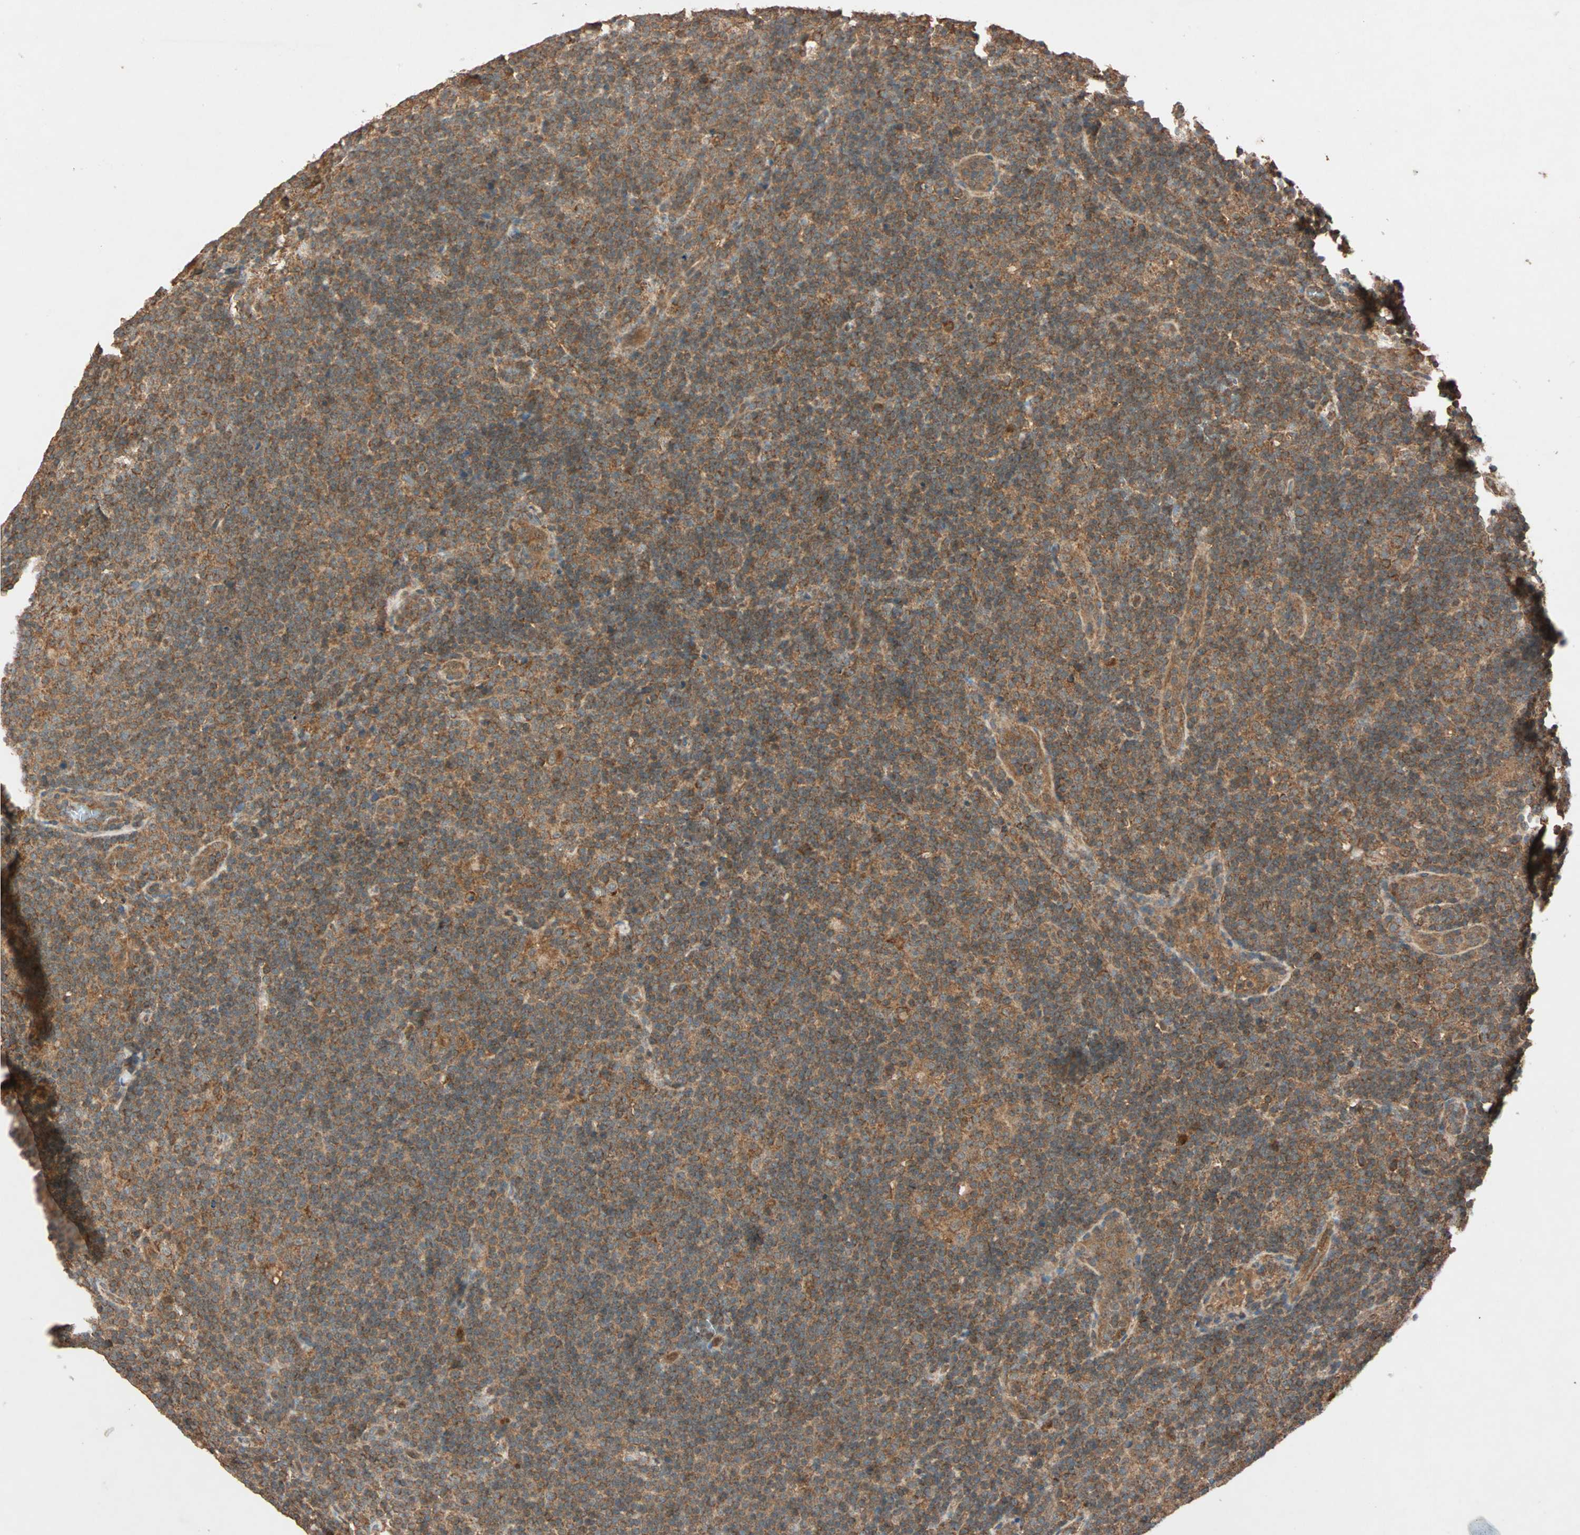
{"staining": {"intensity": "strong", "quantity": ">75%", "location": "cytoplasmic/membranous"}, "tissue": "lymphoma", "cell_type": "Tumor cells", "image_type": "cancer", "snomed": [{"axis": "morphology", "description": "Hodgkin's disease, NOS"}, {"axis": "topography", "description": "Lymph node"}], "caption": "IHC photomicrograph of human Hodgkin's disease stained for a protein (brown), which reveals high levels of strong cytoplasmic/membranous expression in about >75% of tumor cells.", "gene": "MAPK1", "patient": {"sex": "female", "age": 57}}